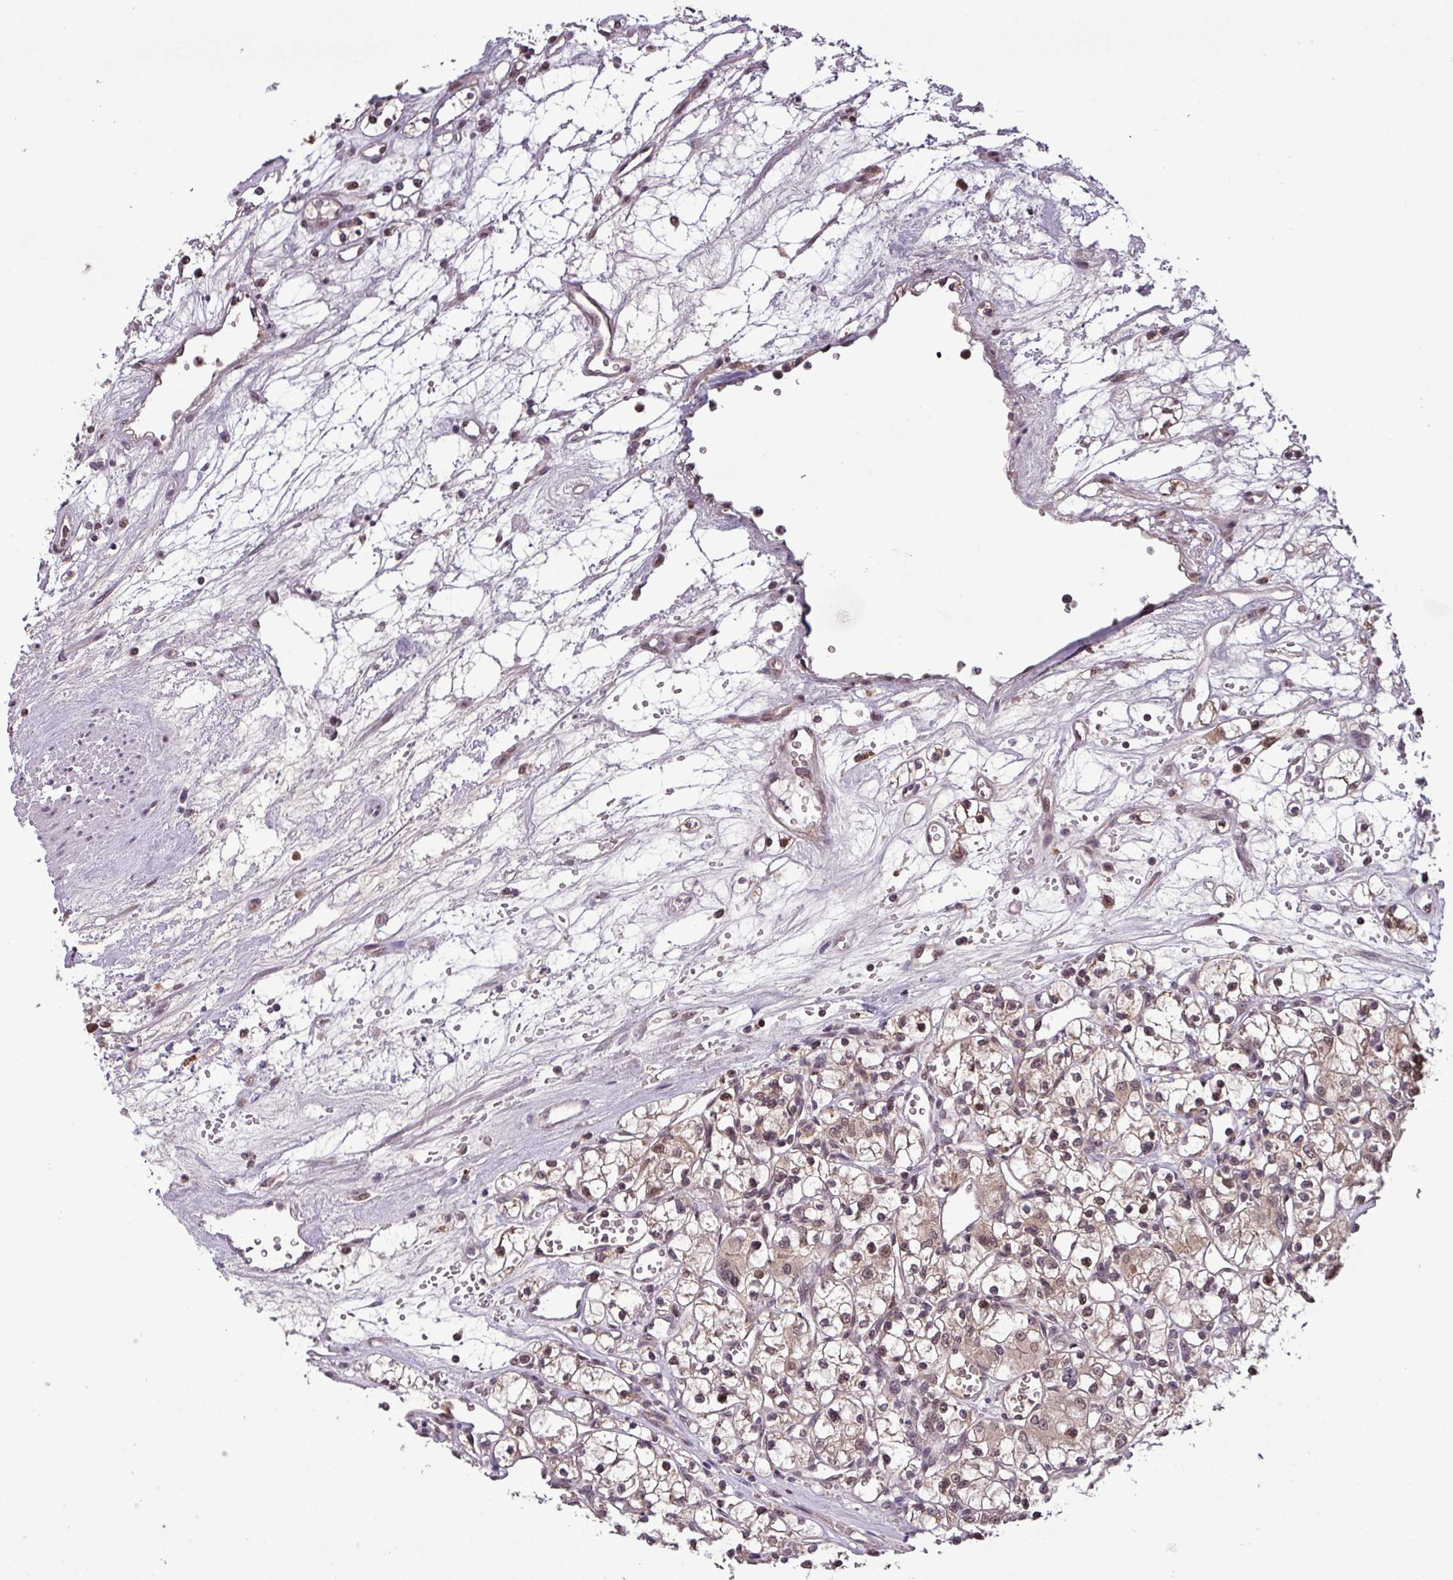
{"staining": {"intensity": "moderate", "quantity": "<25%", "location": "nuclear"}, "tissue": "renal cancer", "cell_type": "Tumor cells", "image_type": "cancer", "snomed": [{"axis": "morphology", "description": "Adenocarcinoma, NOS"}, {"axis": "topography", "description": "Kidney"}], "caption": "This is an image of immunohistochemistry staining of adenocarcinoma (renal), which shows moderate expression in the nuclear of tumor cells.", "gene": "NOB1", "patient": {"sex": "female", "age": 59}}